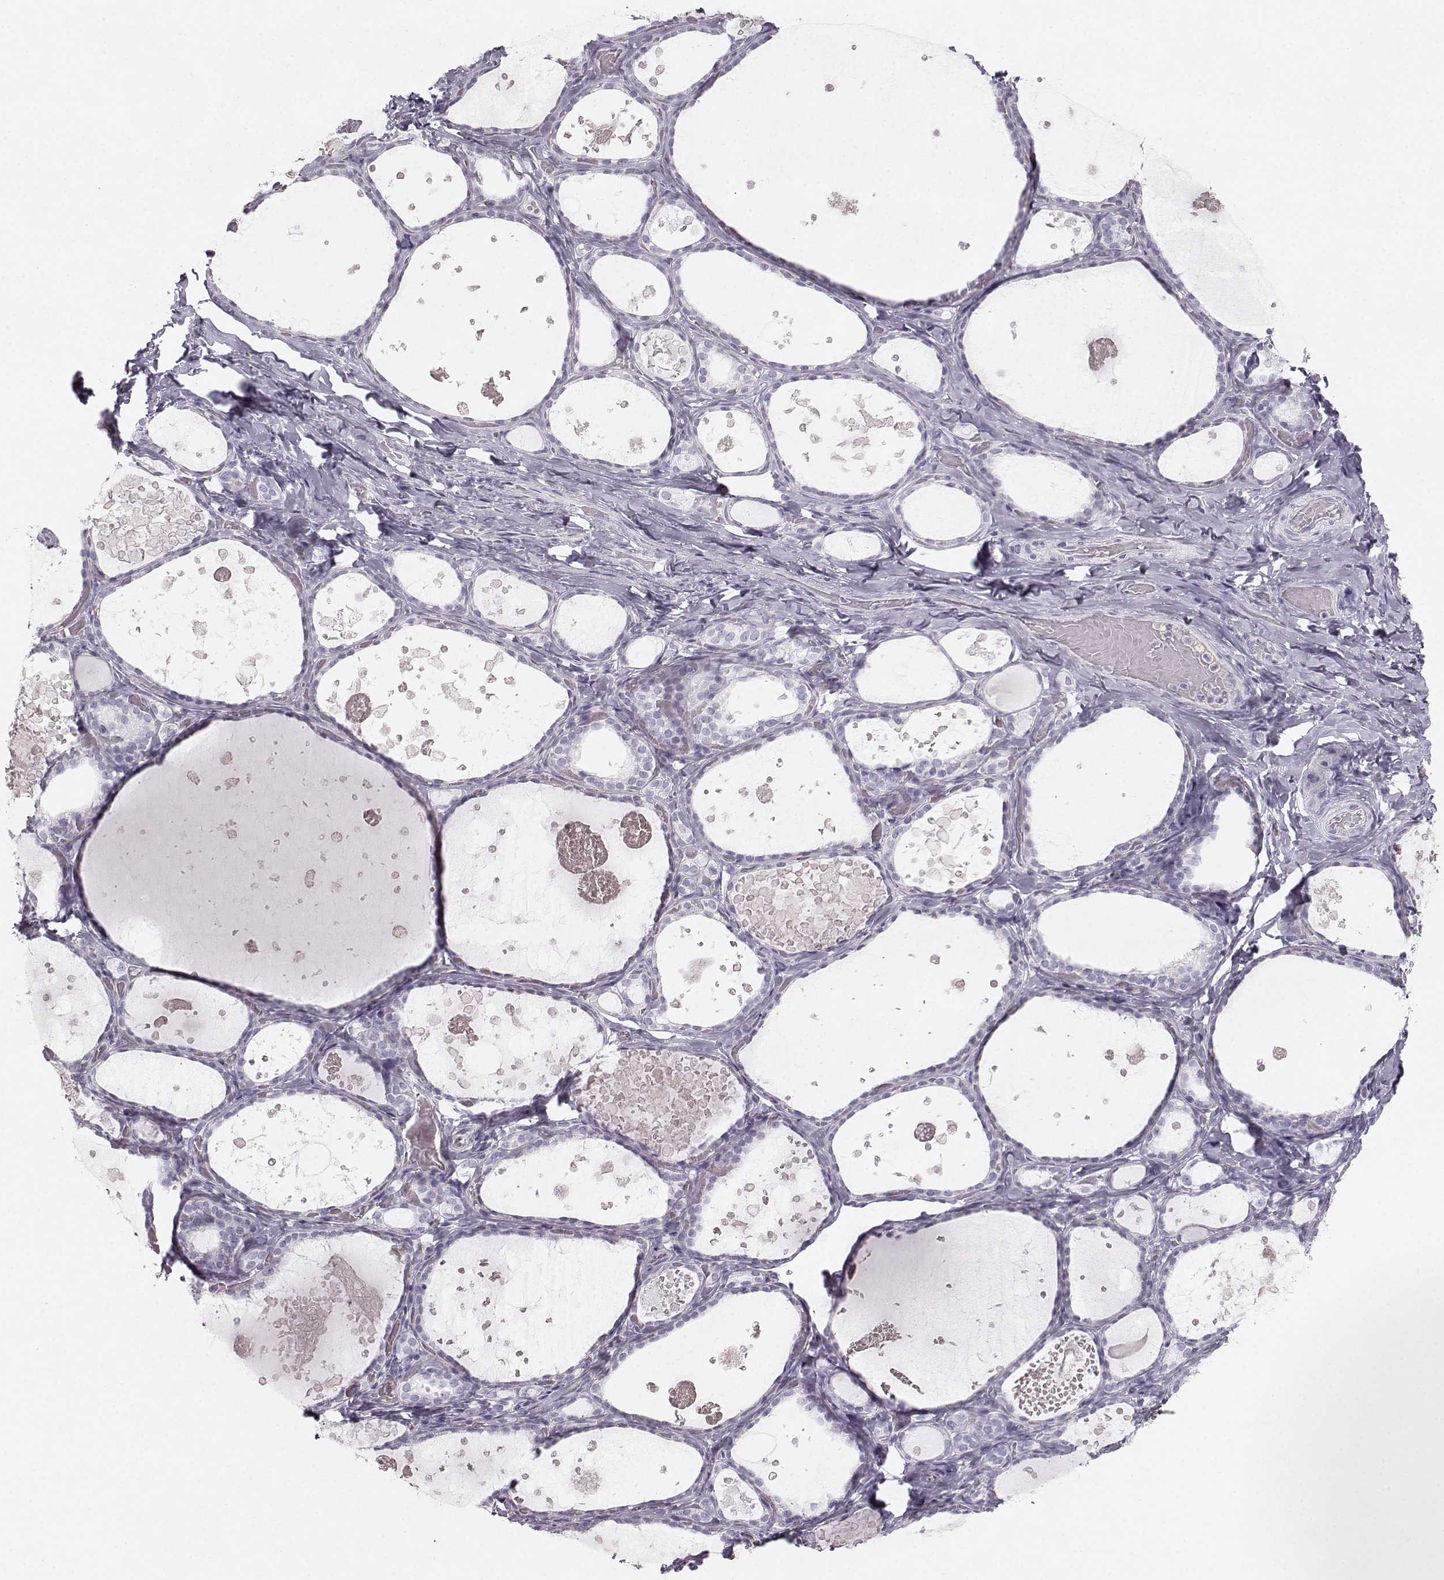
{"staining": {"intensity": "negative", "quantity": "none", "location": "none"}, "tissue": "thyroid gland", "cell_type": "Glandular cells", "image_type": "normal", "snomed": [{"axis": "morphology", "description": "Normal tissue, NOS"}, {"axis": "topography", "description": "Thyroid gland"}], "caption": "Human thyroid gland stained for a protein using immunohistochemistry demonstrates no expression in glandular cells.", "gene": "CASR", "patient": {"sex": "female", "age": 56}}